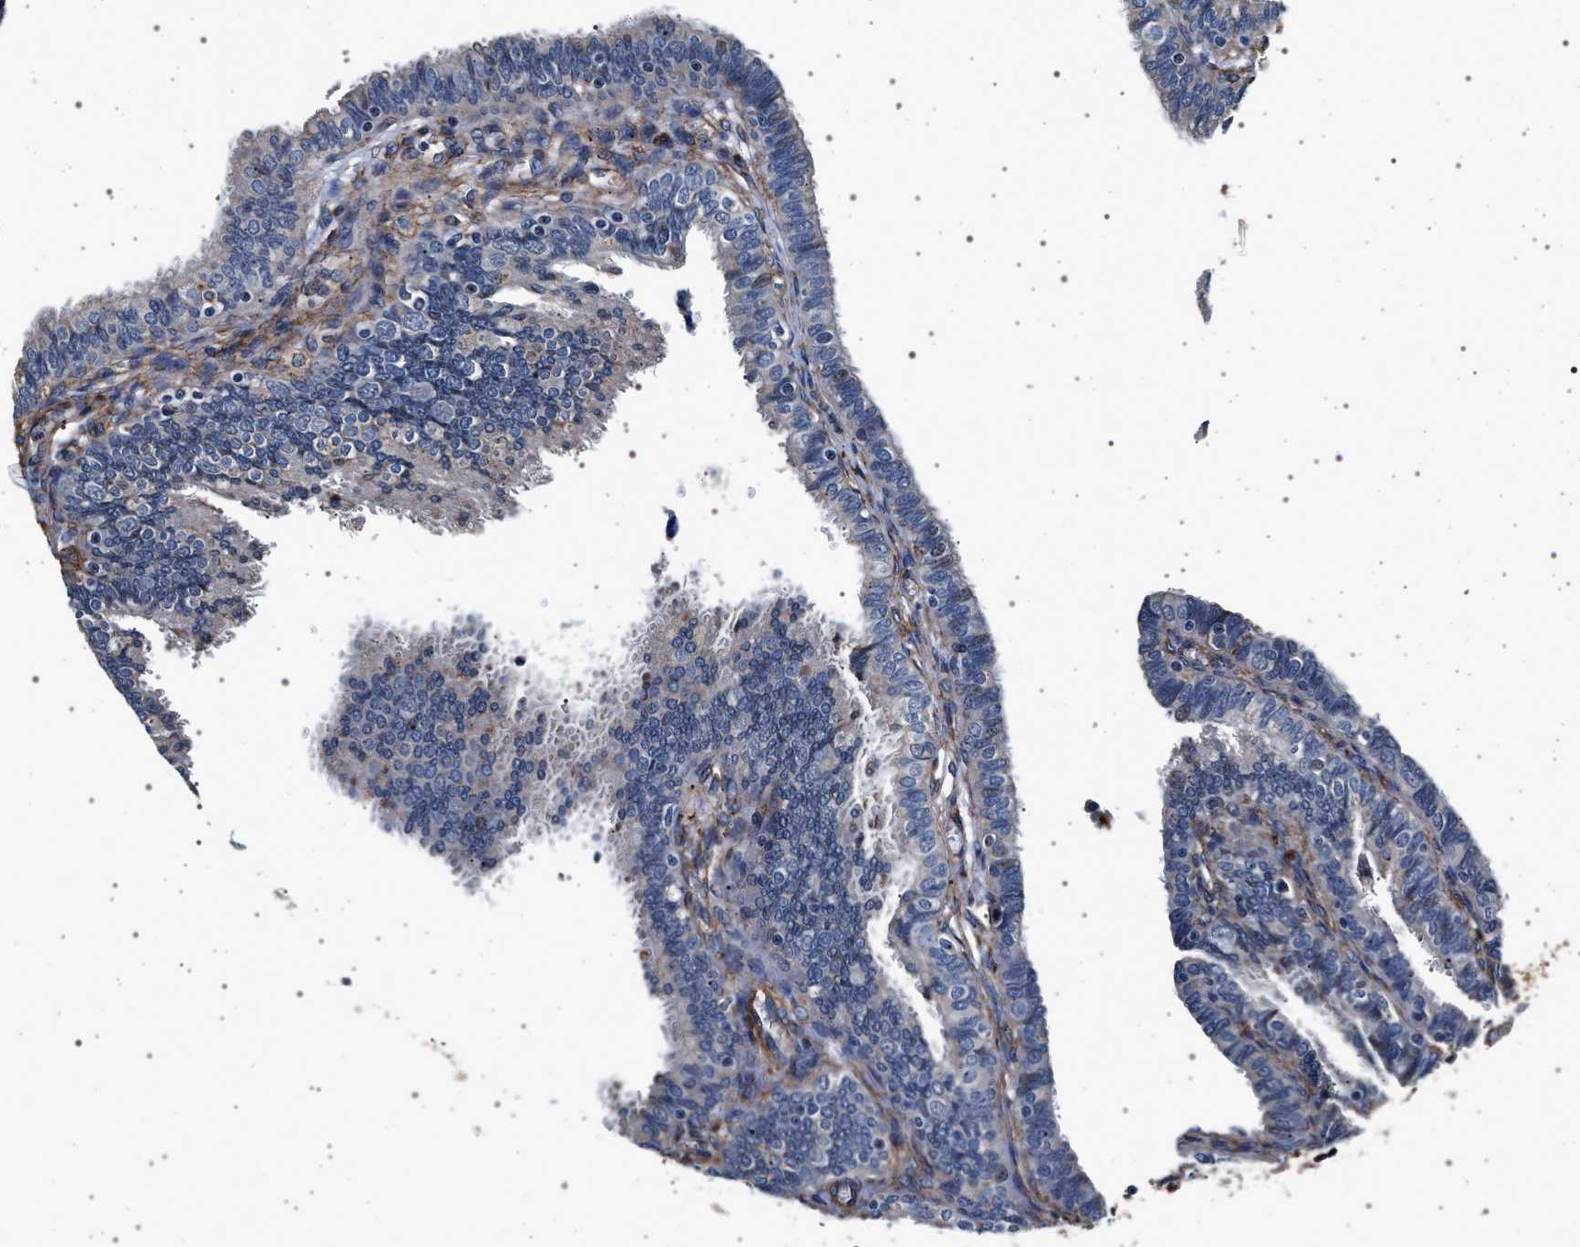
{"staining": {"intensity": "moderate", "quantity": "<25%", "location": "cytoplasmic/membranous,nuclear"}, "tissue": "fallopian tube", "cell_type": "Glandular cells", "image_type": "normal", "snomed": [{"axis": "morphology", "description": "Normal tissue, NOS"}, {"axis": "topography", "description": "Fallopian tube"}], "caption": "DAB (3,3'-diaminobenzidine) immunohistochemical staining of unremarkable human fallopian tube exhibits moderate cytoplasmic/membranous,nuclear protein positivity in about <25% of glandular cells. (IHC, brightfield microscopy, high magnification).", "gene": "KCNK6", "patient": {"sex": "female", "age": 46}}